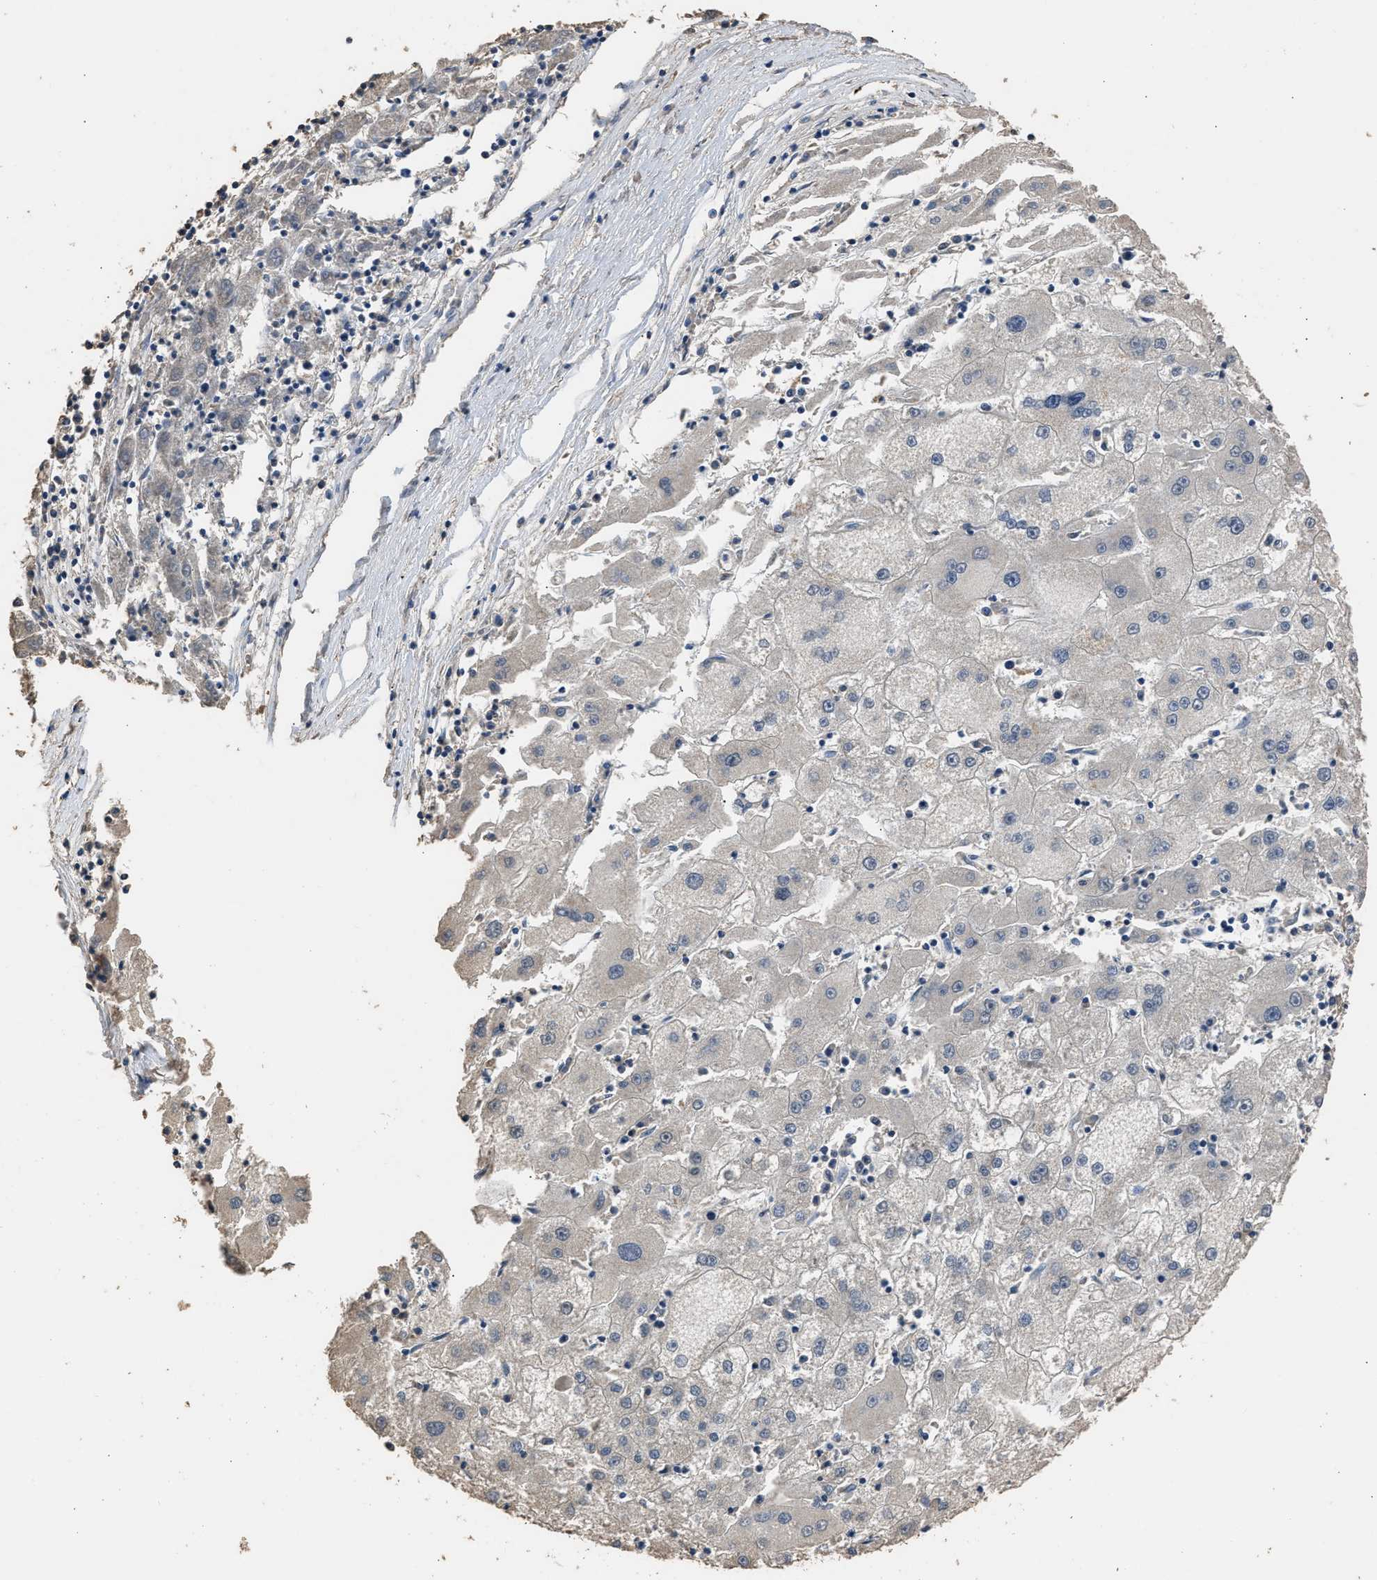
{"staining": {"intensity": "negative", "quantity": "none", "location": "none"}, "tissue": "liver cancer", "cell_type": "Tumor cells", "image_type": "cancer", "snomed": [{"axis": "morphology", "description": "Carcinoma, Hepatocellular, NOS"}, {"axis": "topography", "description": "Liver"}], "caption": "High power microscopy micrograph of an immunohistochemistry (IHC) image of liver cancer (hepatocellular carcinoma), revealing no significant staining in tumor cells.", "gene": "SPINT2", "patient": {"sex": "male", "age": 72}}